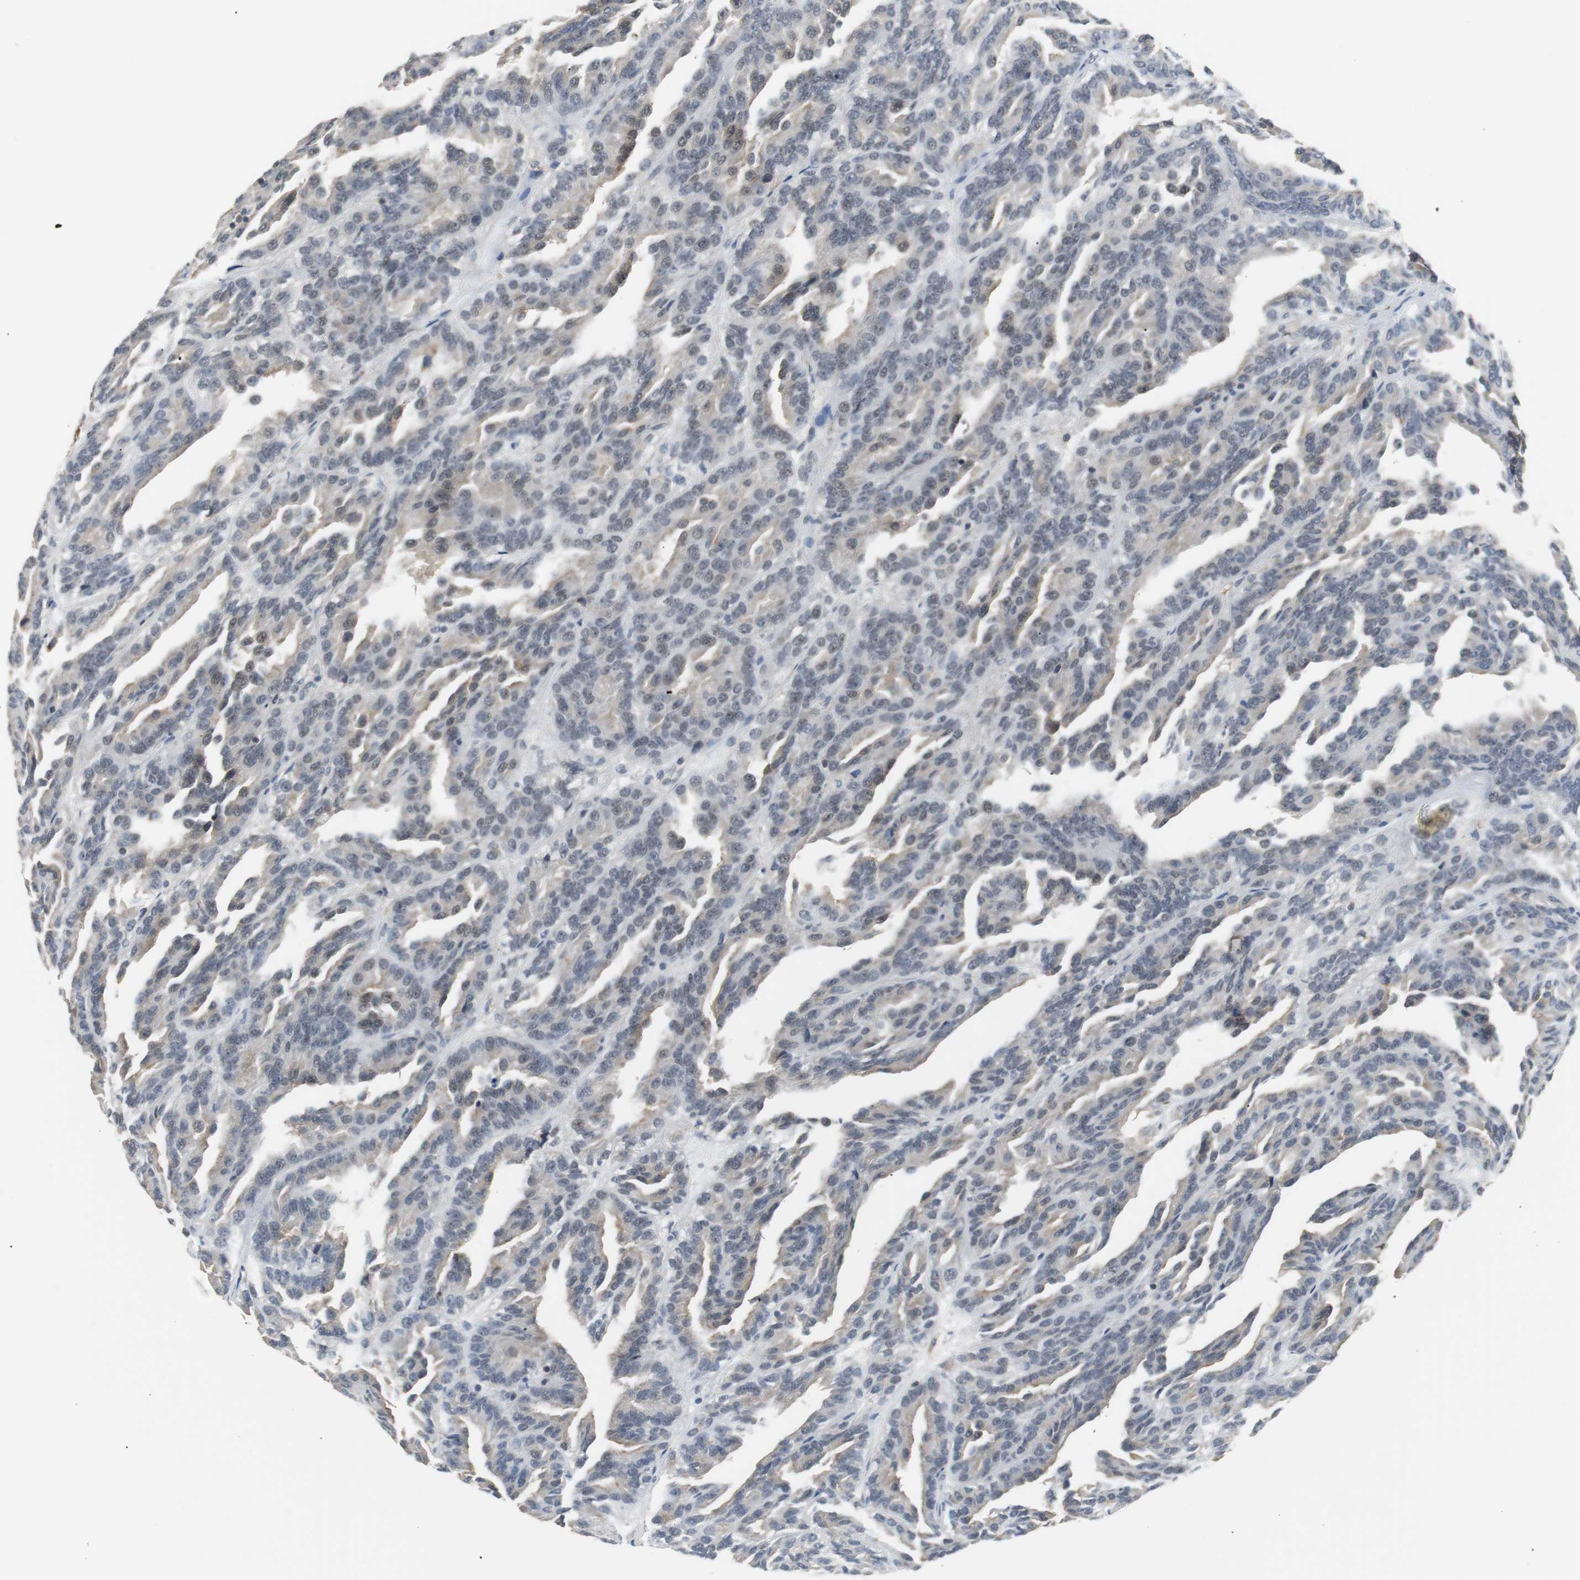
{"staining": {"intensity": "weak", "quantity": "25%-75%", "location": "cytoplasmic/membranous"}, "tissue": "renal cancer", "cell_type": "Tumor cells", "image_type": "cancer", "snomed": [{"axis": "morphology", "description": "Adenocarcinoma, NOS"}, {"axis": "topography", "description": "Kidney"}], "caption": "There is low levels of weak cytoplasmic/membranous expression in tumor cells of renal cancer (adenocarcinoma), as demonstrated by immunohistochemical staining (brown color).", "gene": "SIRT1", "patient": {"sex": "male", "age": 46}}